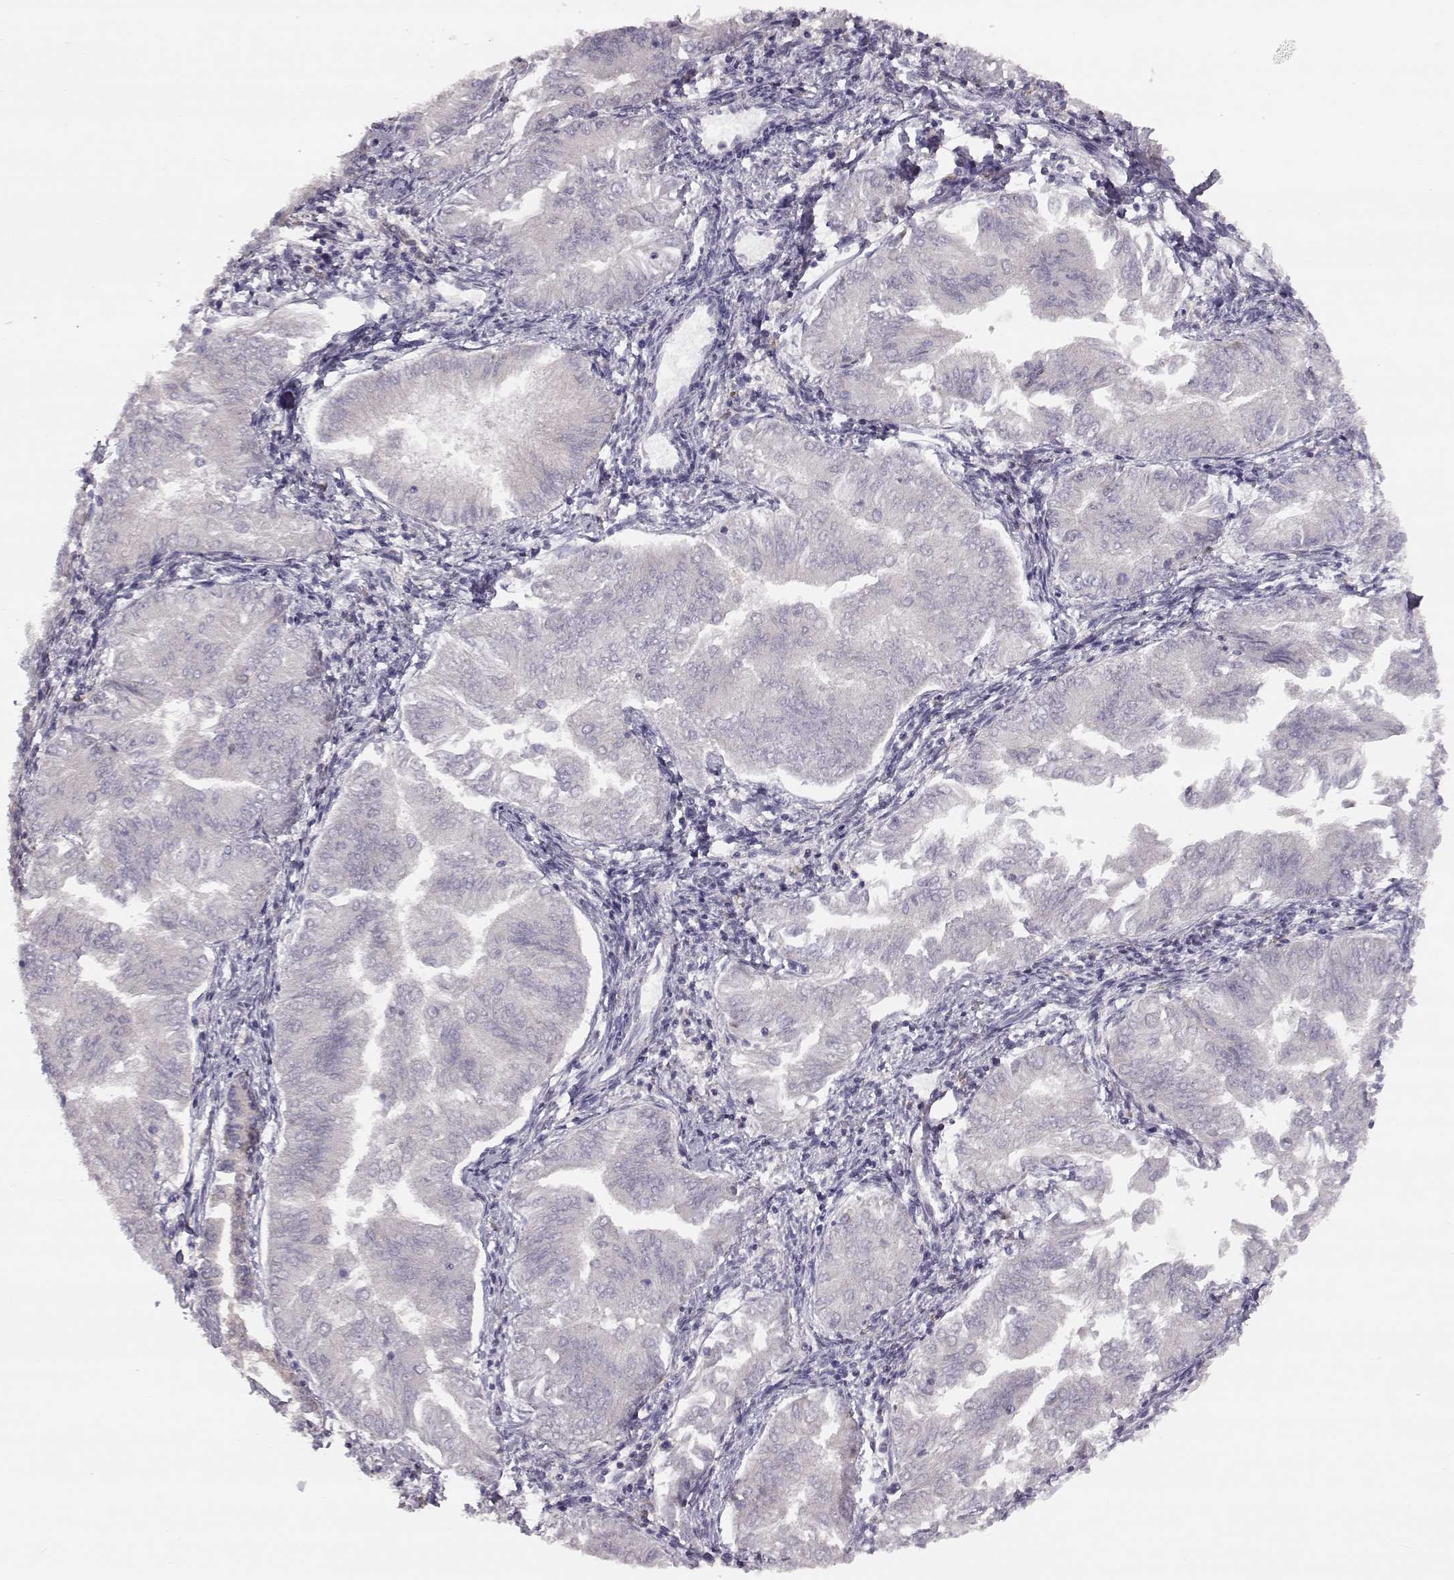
{"staining": {"intensity": "negative", "quantity": "none", "location": "none"}, "tissue": "endometrial cancer", "cell_type": "Tumor cells", "image_type": "cancer", "snomed": [{"axis": "morphology", "description": "Adenocarcinoma, NOS"}, {"axis": "topography", "description": "Endometrium"}], "caption": "A photomicrograph of endometrial adenocarcinoma stained for a protein shows no brown staining in tumor cells.", "gene": "SPAG17", "patient": {"sex": "female", "age": 53}}